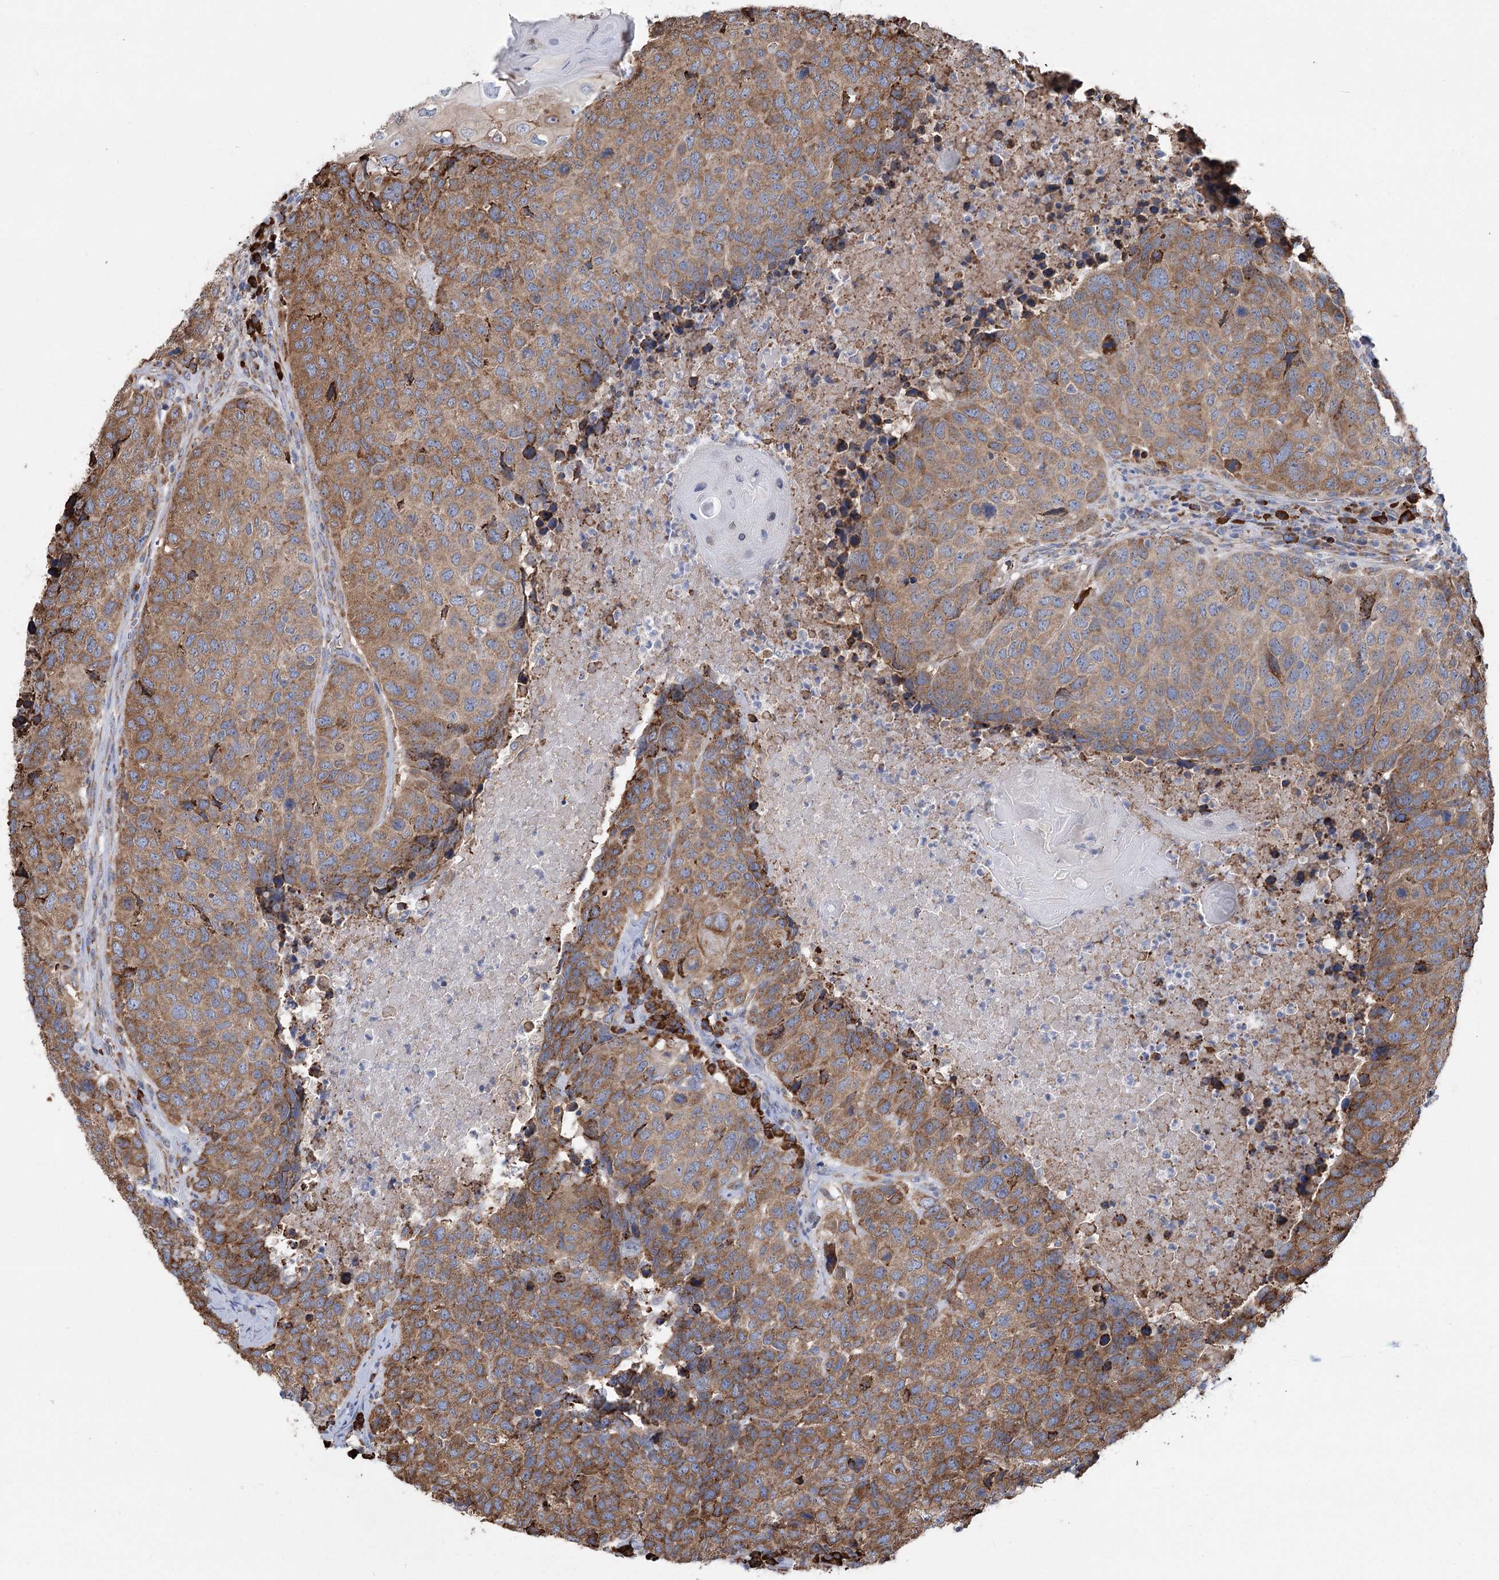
{"staining": {"intensity": "moderate", "quantity": ">75%", "location": "cytoplasmic/membranous"}, "tissue": "head and neck cancer", "cell_type": "Tumor cells", "image_type": "cancer", "snomed": [{"axis": "morphology", "description": "Squamous cell carcinoma, NOS"}, {"axis": "topography", "description": "Head-Neck"}], "caption": "Immunohistochemical staining of human head and neck cancer reveals moderate cytoplasmic/membranous protein positivity in approximately >75% of tumor cells.", "gene": "METTL24", "patient": {"sex": "male", "age": 66}}